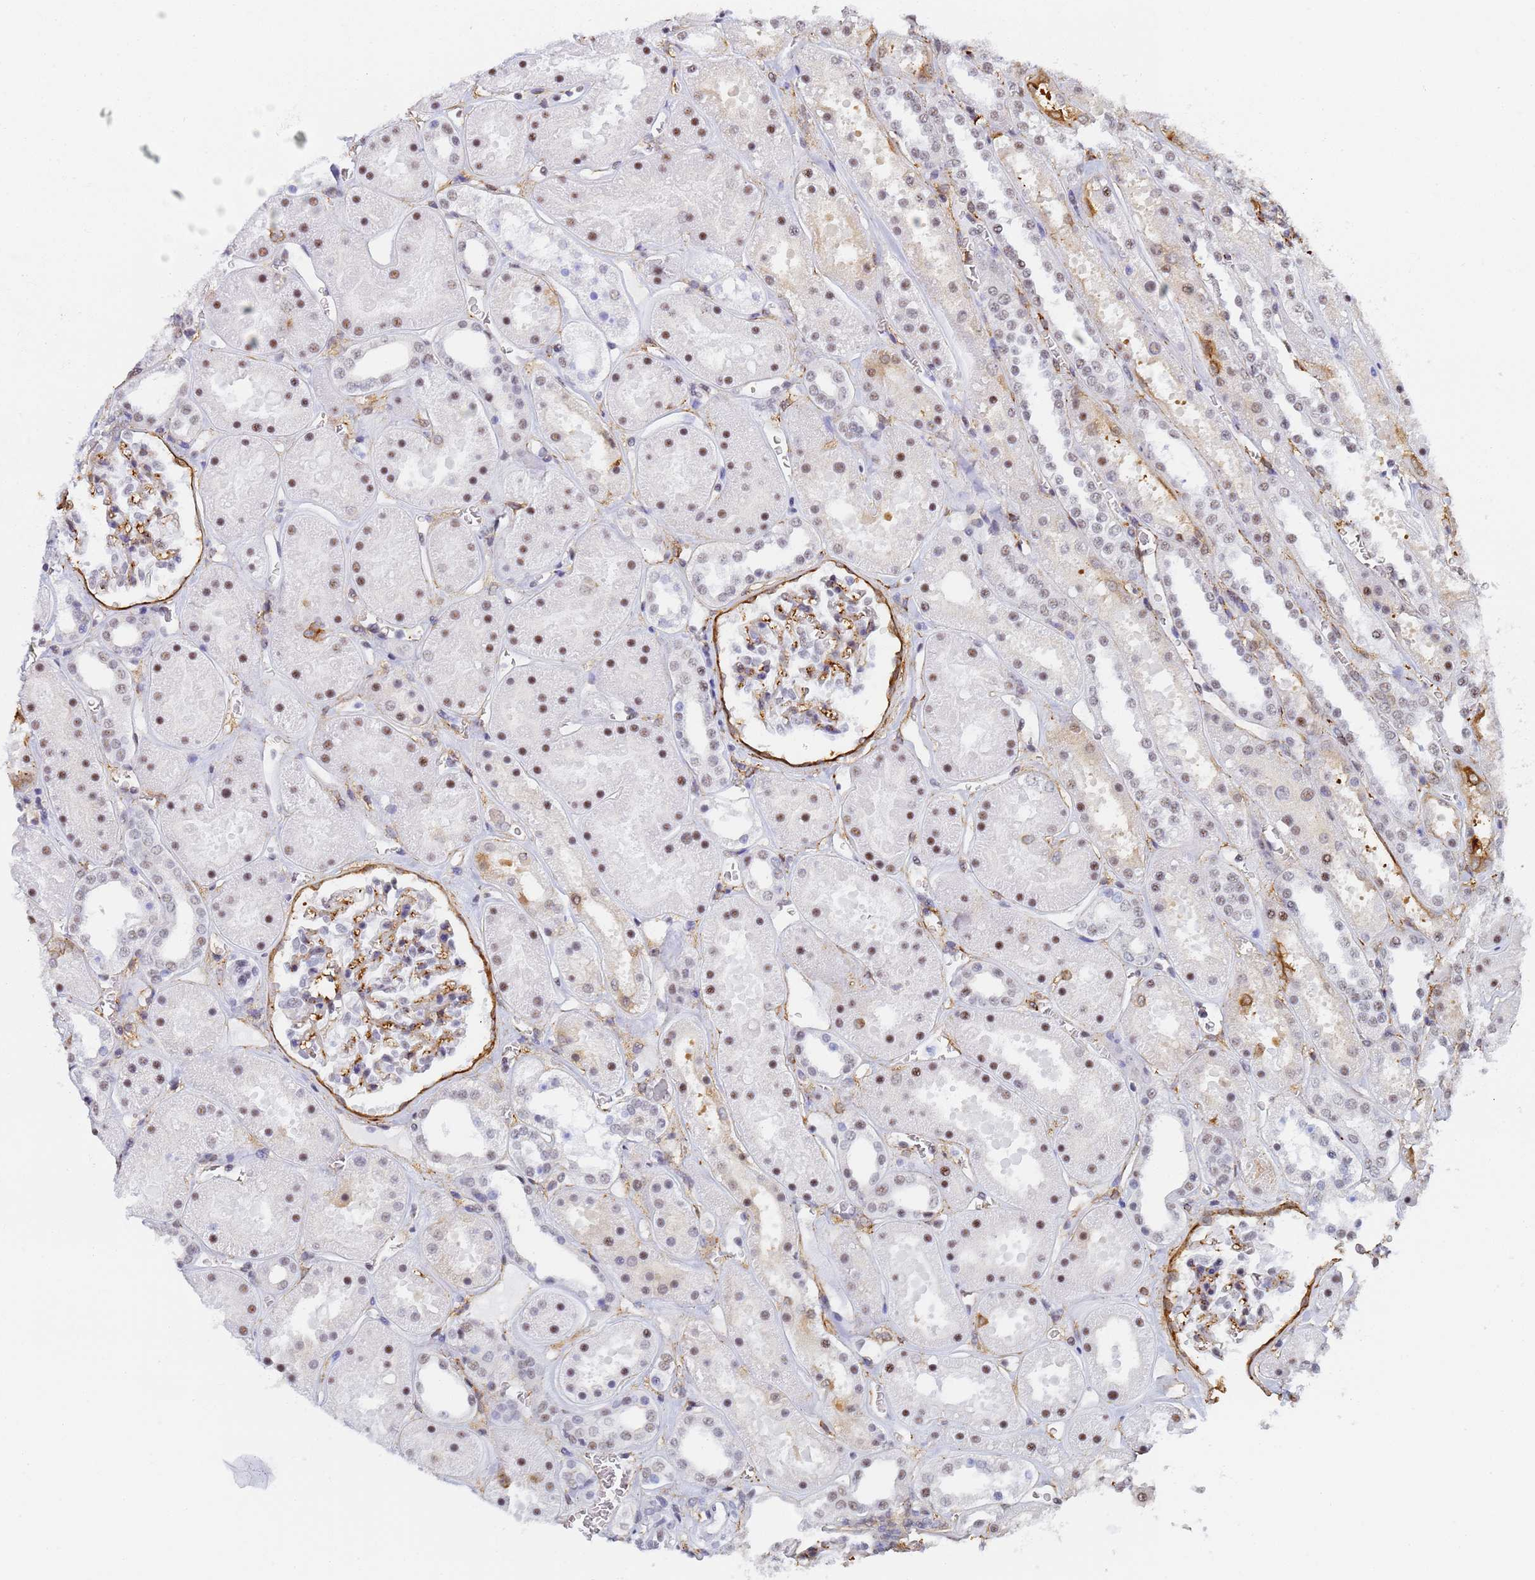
{"staining": {"intensity": "moderate", "quantity": "<25%", "location": "cytoplasmic/membranous"}, "tissue": "kidney", "cell_type": "Cells in glomeruli", "image_type": "normal", "snomed": [{"axis": "morphology", "description": "Normal tissue, NOS"}, {"axis": "topography", "description": "Kidney"}], "caption": "Immunohistochemical staining of benign kidney displays moderate cytoplasmic/membranous protein expression in about <25% of cells in glomeruli. (IHC, brightfield microscopy, high magnification).", "gene": "PRRT4", "patient": {"sex": "female", "age": 41}}